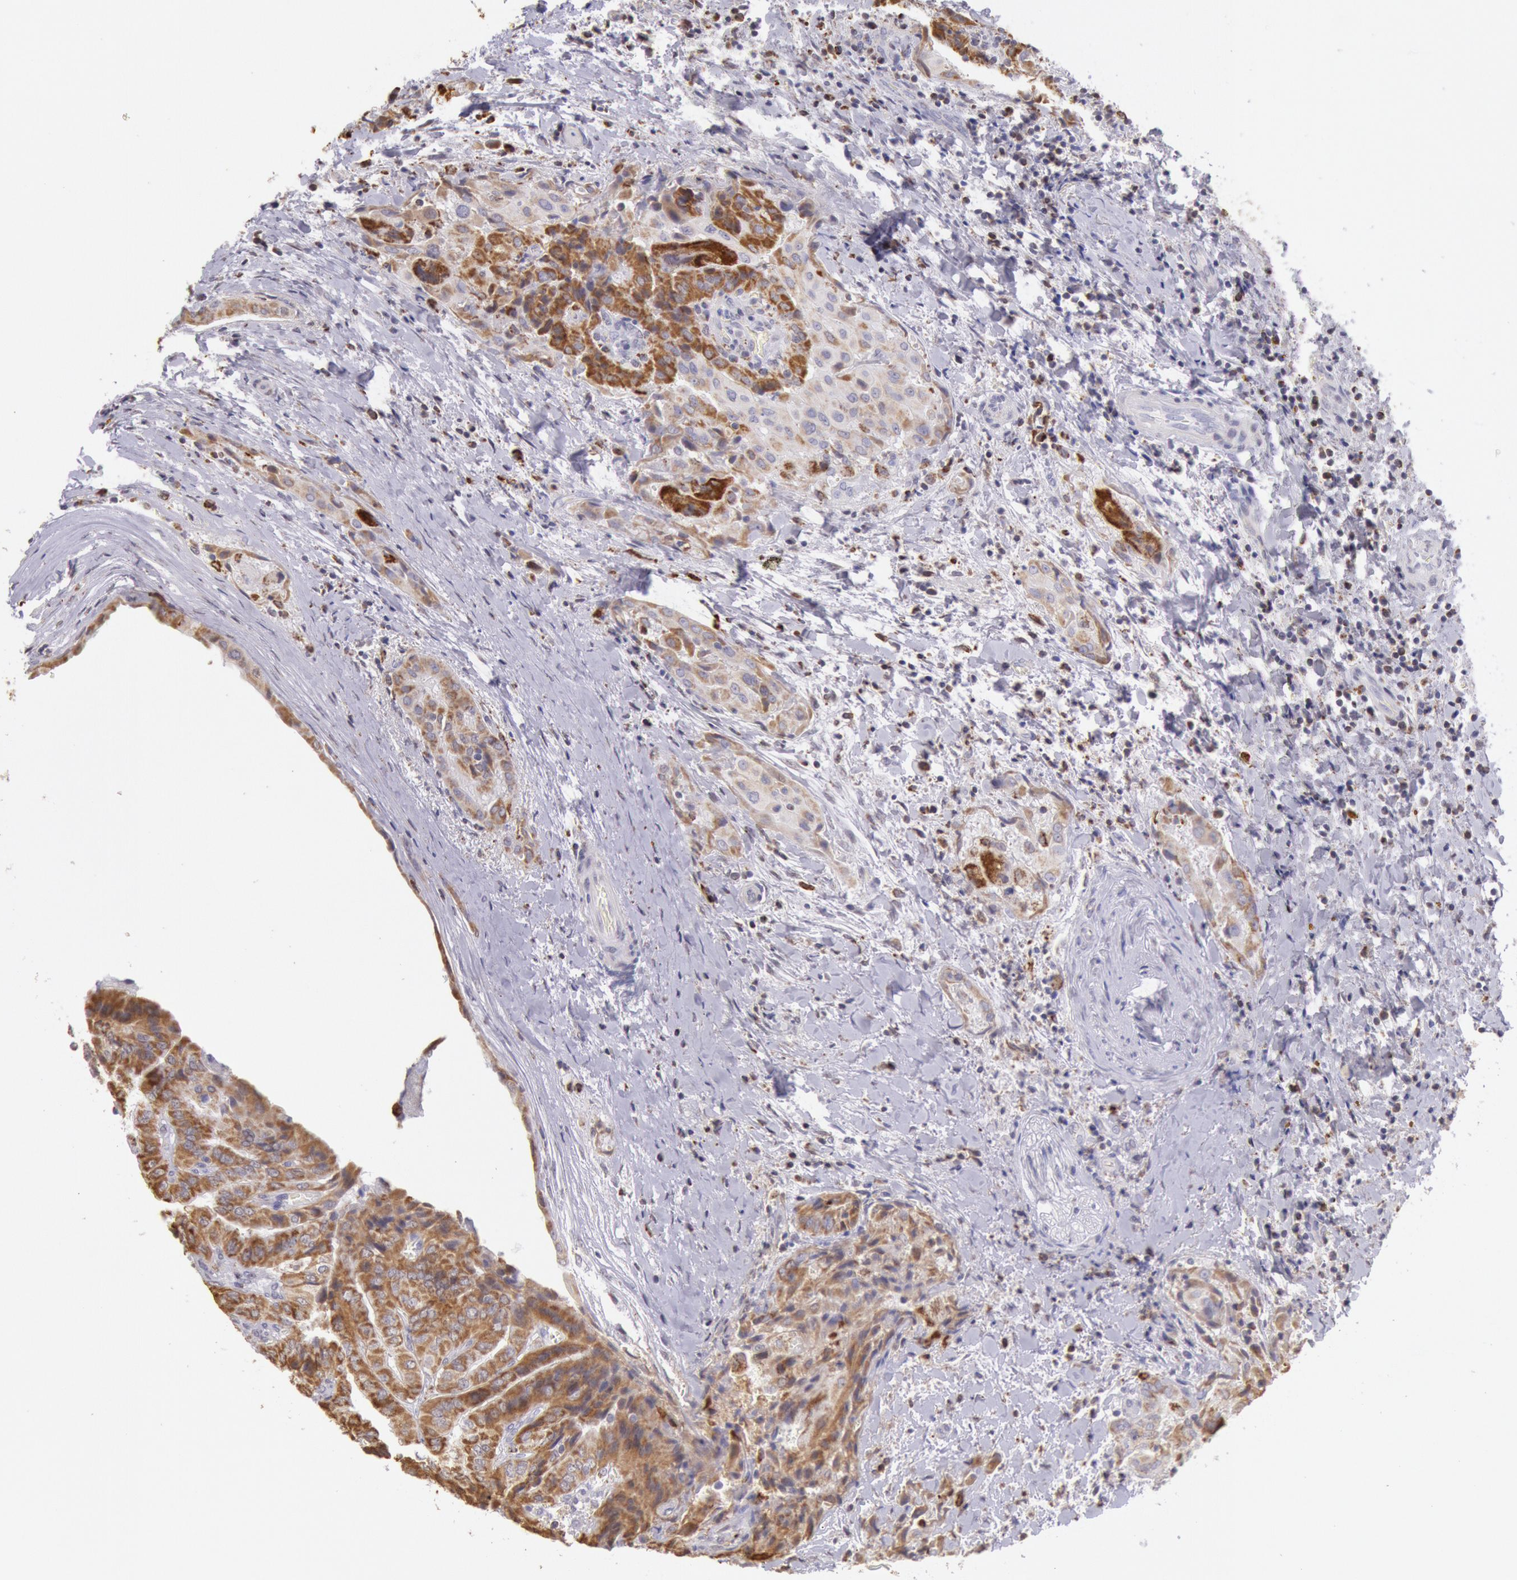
{"staining": {"intensity": "moderate", "quantity": "25%-75%", "location": "cytoplasmic/membranous"}, "tissue": "thyroid cancer", "cell_type": "Tumor cells", "image_type": "cancer", "snomed": [{"axis": "morphology", "description": "Papillary adenocarcinoma, NOS"}, {"axis": "topography", "description": "Thyroid gland"}], "caption": "Papillary adenocarcinoma (thyroid) stained with a brown dye displays moderate cytoplasmic/membranous positive positivity in about 25%-75% of tumor cells.", "gene": "FRMD6", "patient": {"sex": "female", "age": 71}}